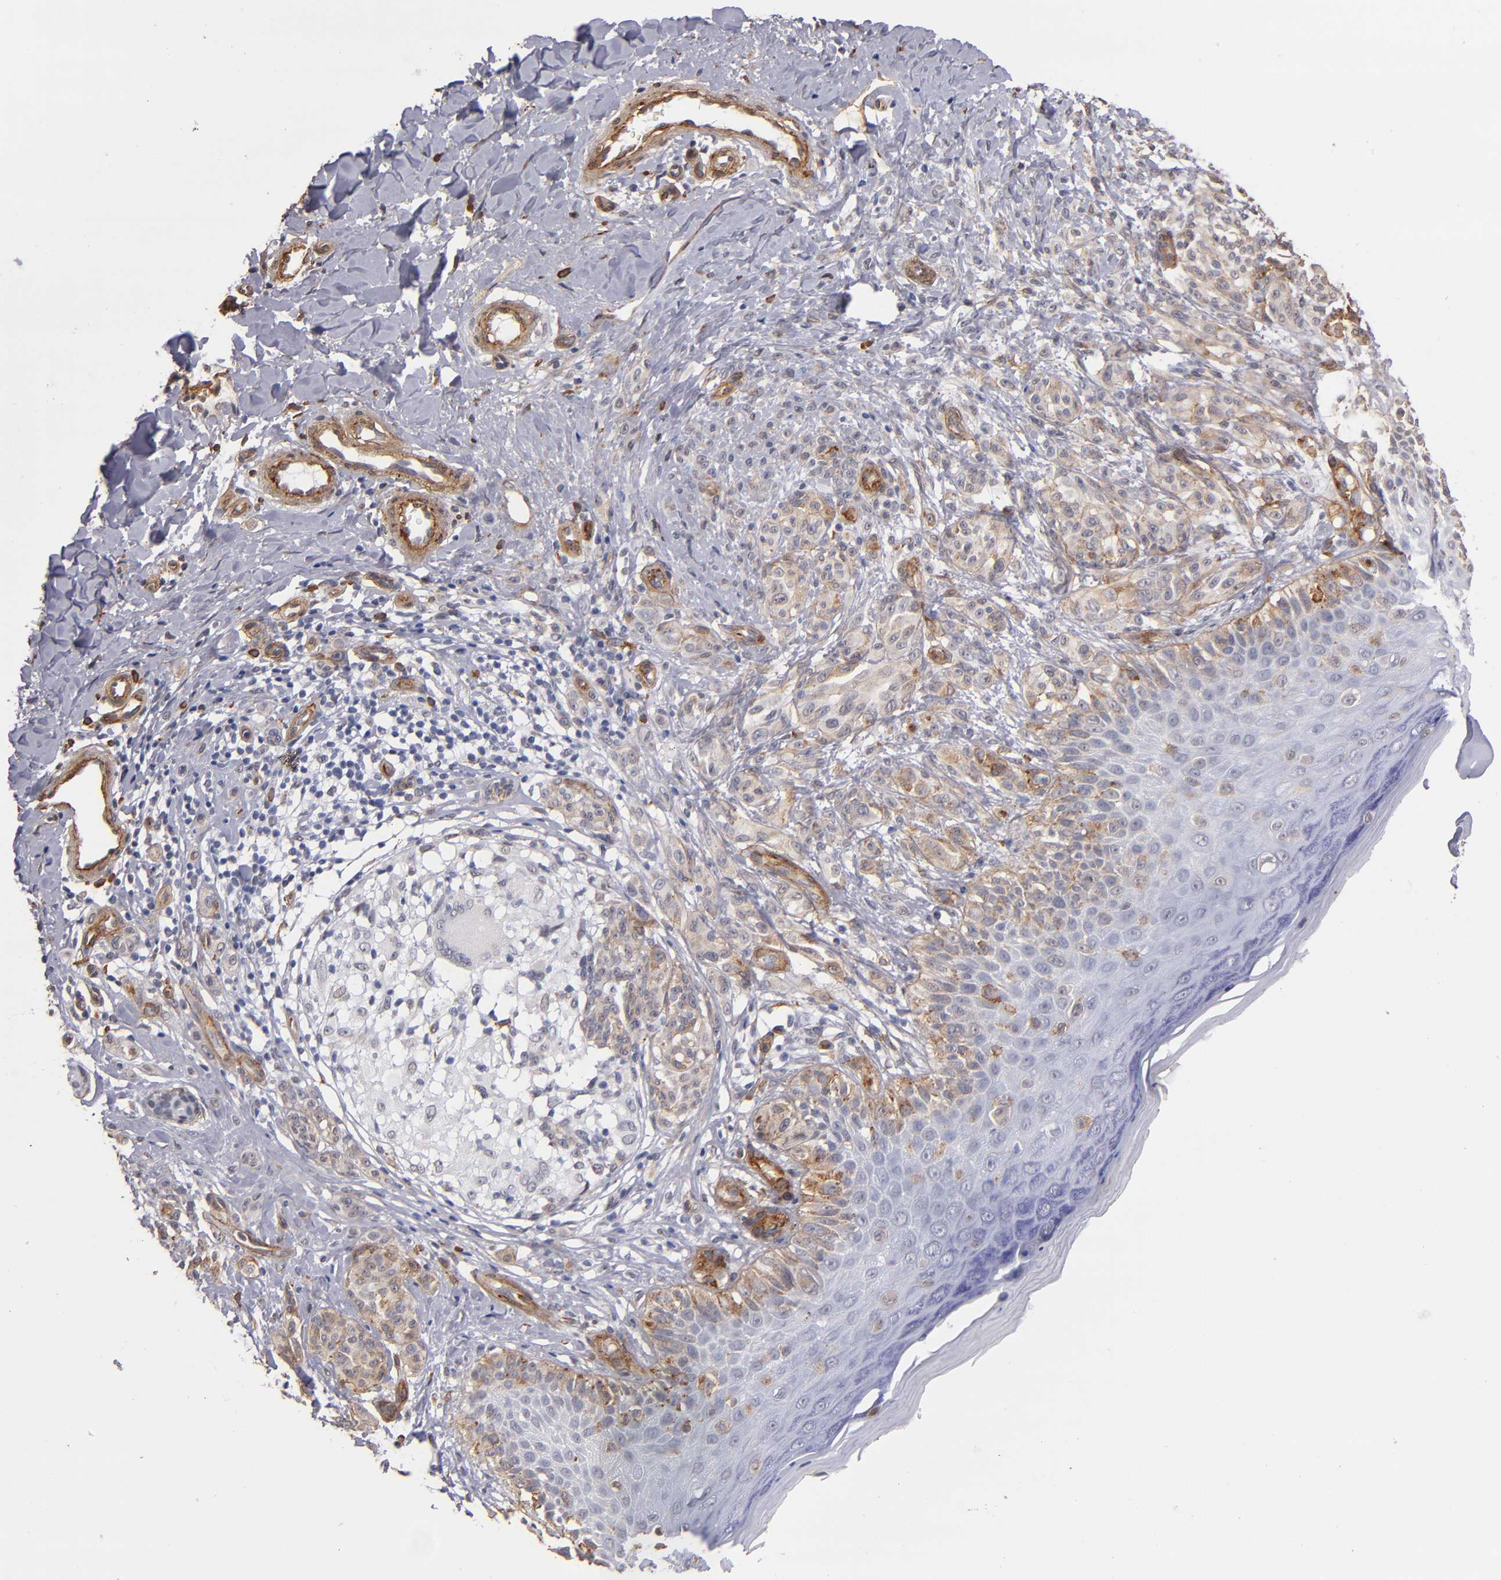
{"staining": {"intensity": "weak", "quantity": "25%-75%", "location": "cytoplasmic/membranous"}, "tissue": "melanoma", "cell_type": "Tumor cells", "image_type": "cancer", "snomed": [{"axis": "morphology", "description": "Malignant melanoma, NOS"}, {"axis": "topography", "description": "Skin"}], "caption": "The immunohistochemical stain shows weak cytoplasmic/membranous staining in tumor cells of malignant melanoma tissue.", "gene": "LAMC1", "patient": {"sex": "male", "age": 57}}